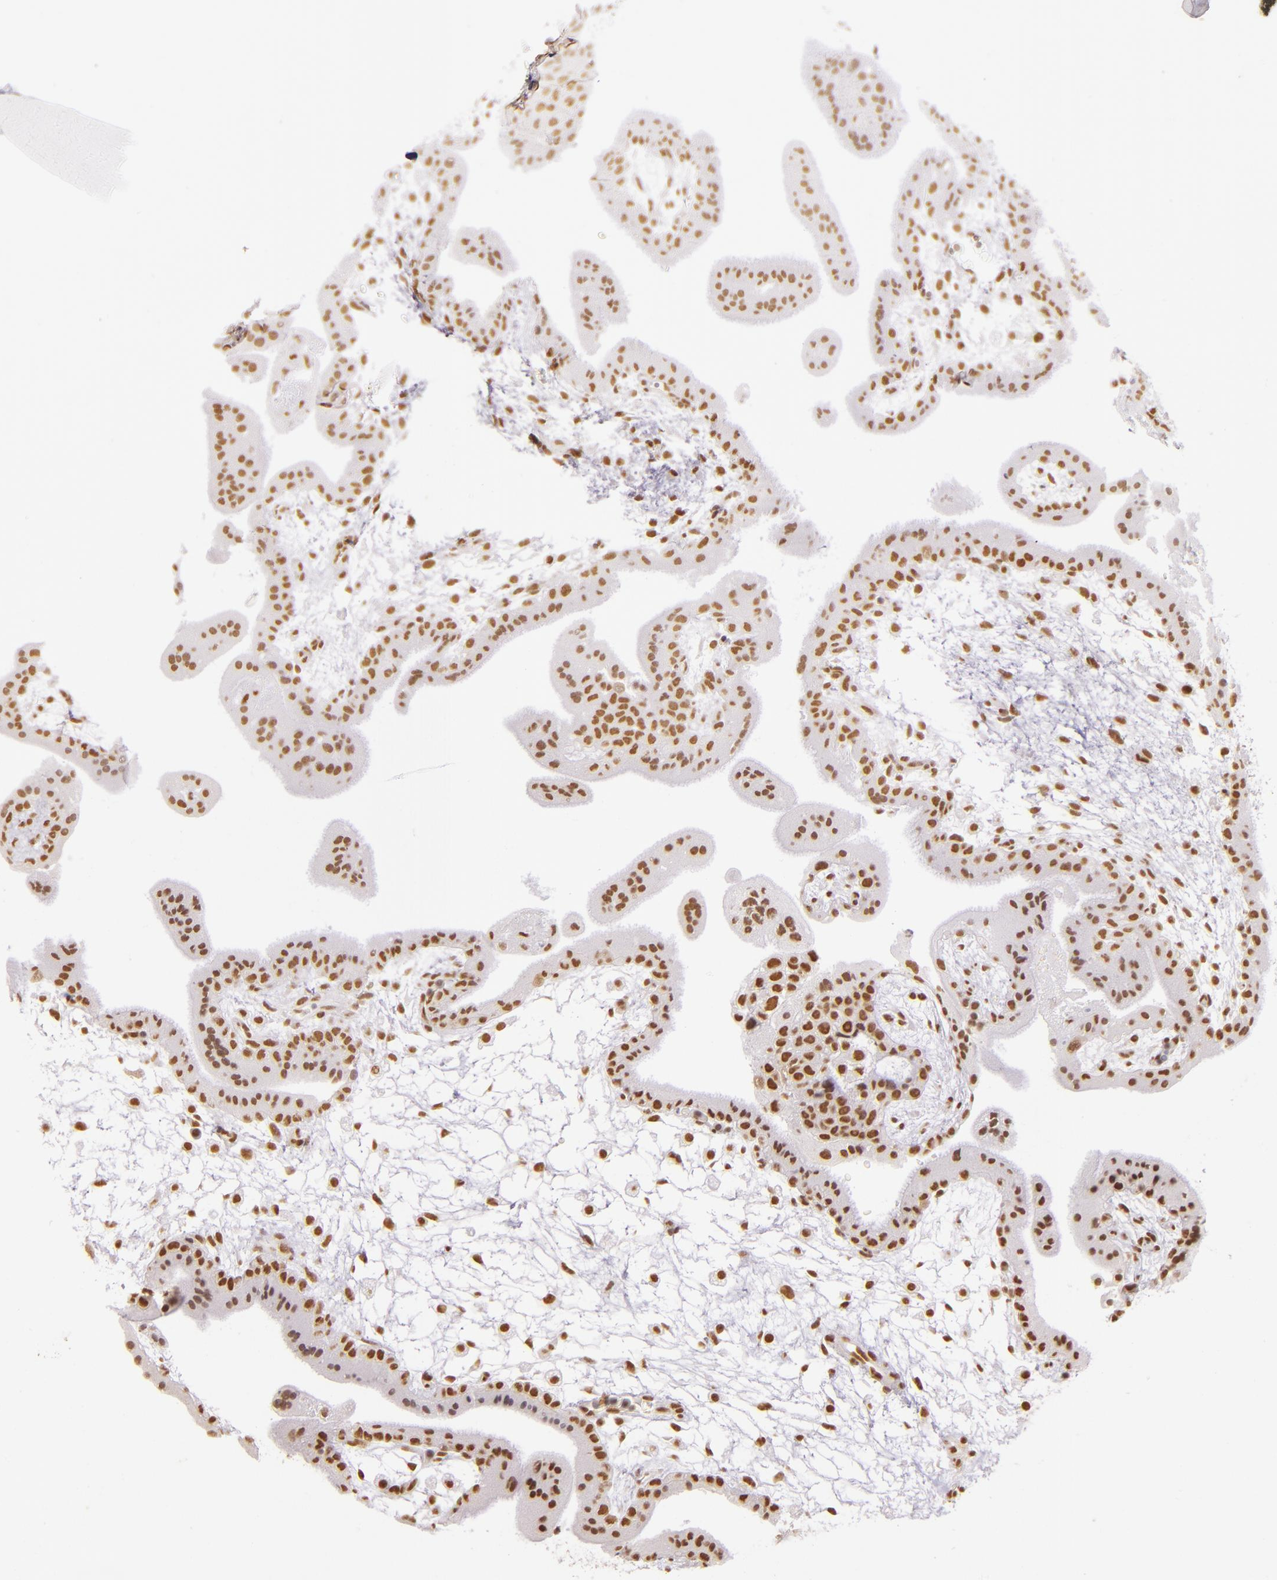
{"staining": {"intensity": "strong", "quantity": ">75%", "location": "nuclear"}, "tissue": "placenta", "cell_type": "Decidual cells", "image_type": "normal", "snomed": [{"axis": "morphology", "description": "Normal tissue, NOS"}, {"axis": "topography", "description": "Placenta"}], "caption": "The immunohistochemical stain shows strong nuclear expression in decidual cells of normal placenta.", "gene": "USF1", "patient": {"sex": "female", "age": 35}}